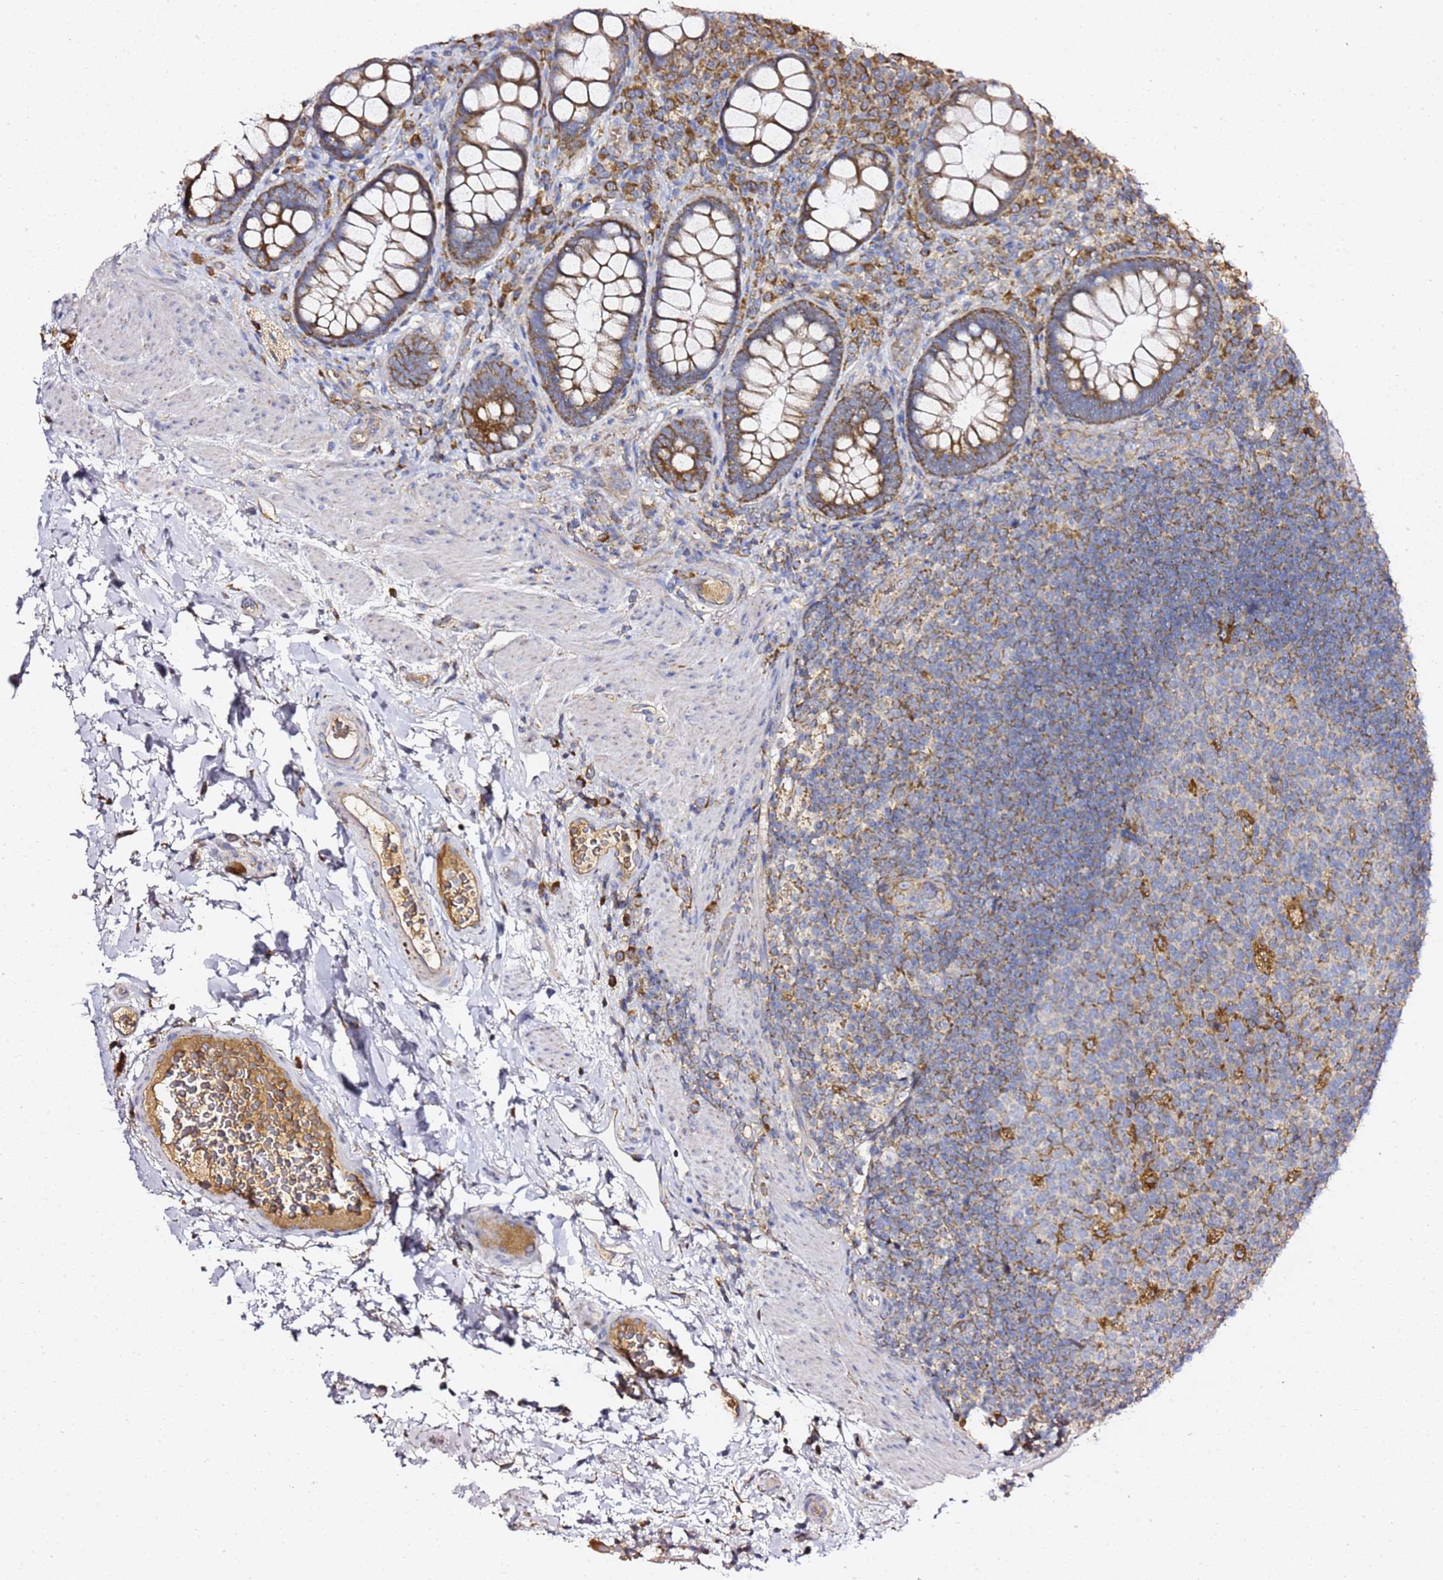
{"staining": {"intensity": "moderate", "quantity": ">75%", "location": "cytoplasmic/membranous"}, "tissue": "rectum", "cell_type": "Glandular cells", "image_type": "normal", "snomed": [{"axis": "morphology", "description": "Normal tissue, NOS"}, {"axis": "topography", "description": "Rectum"}, {"axis": "topography", "description": "Peripheral nerve tissue"}], "caption": "Protein expression analysis of normal human rectum reveals moderate cytoplasmic/membranous expression in about >75% of glandular cells. (DAB = brown stain, brightfield microscopy at high magnification).", "gene": "C19orf12", "patient": {"sex": "female", "age": 69}}